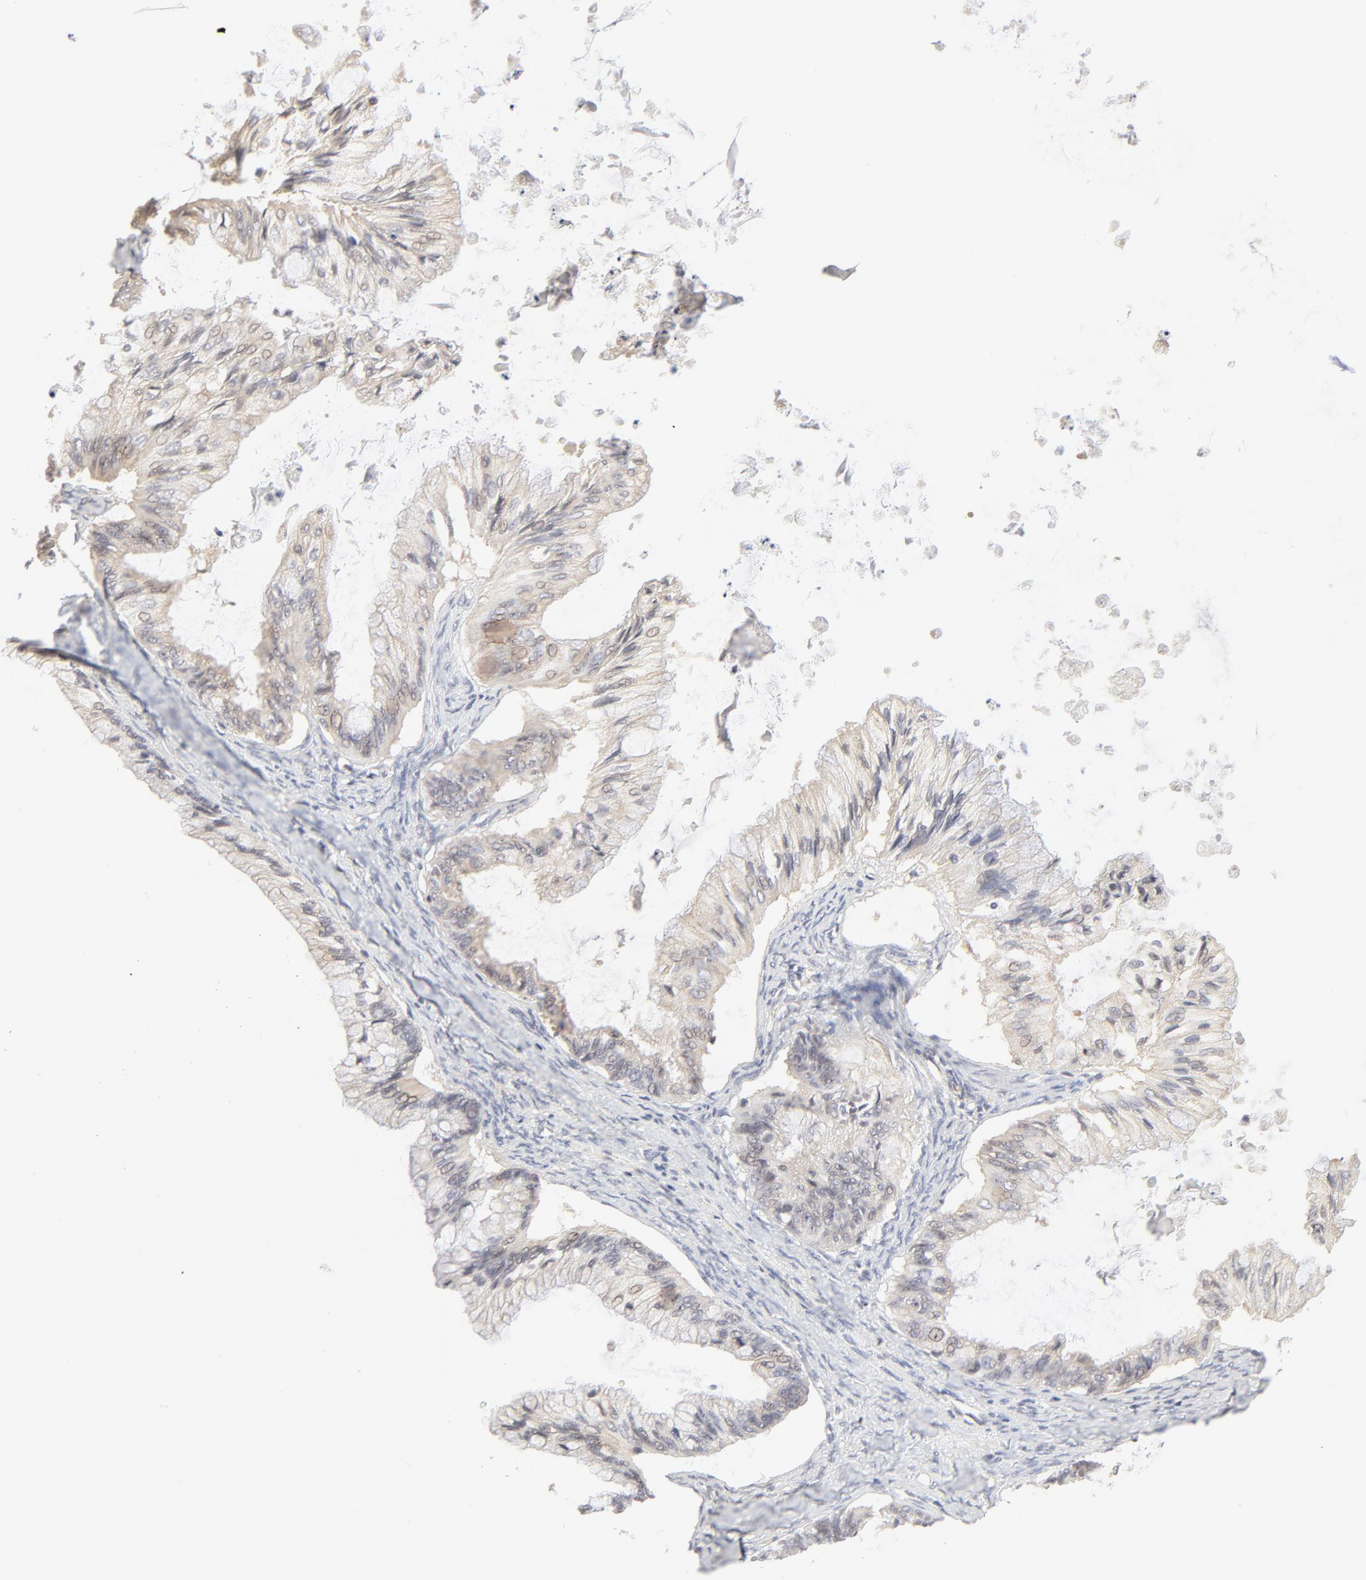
{"staining": {"intensity": "weak", "quantity": "25%-75%", "location": "cytoplasmic/membranous"}, "tissue": "ovarian cancer", "cell_type": "Tumor cells", "image_type": "cancer", "snomed": [{"axis": "morphology", "description": "Cystadenocarcinoma, mucinous, NOS"}, {"axis": "topography", "description": "Ovary"}], "caption": "Human ovarian mucinous cystadenocarcinoma stained for a protein (brown) shows weak cytoplasmic/membranous positive positivity in approximately 25%-75% of tumor cells.", "gene": "RAB5C", "patient": {"sex": "female", "age": 57}}